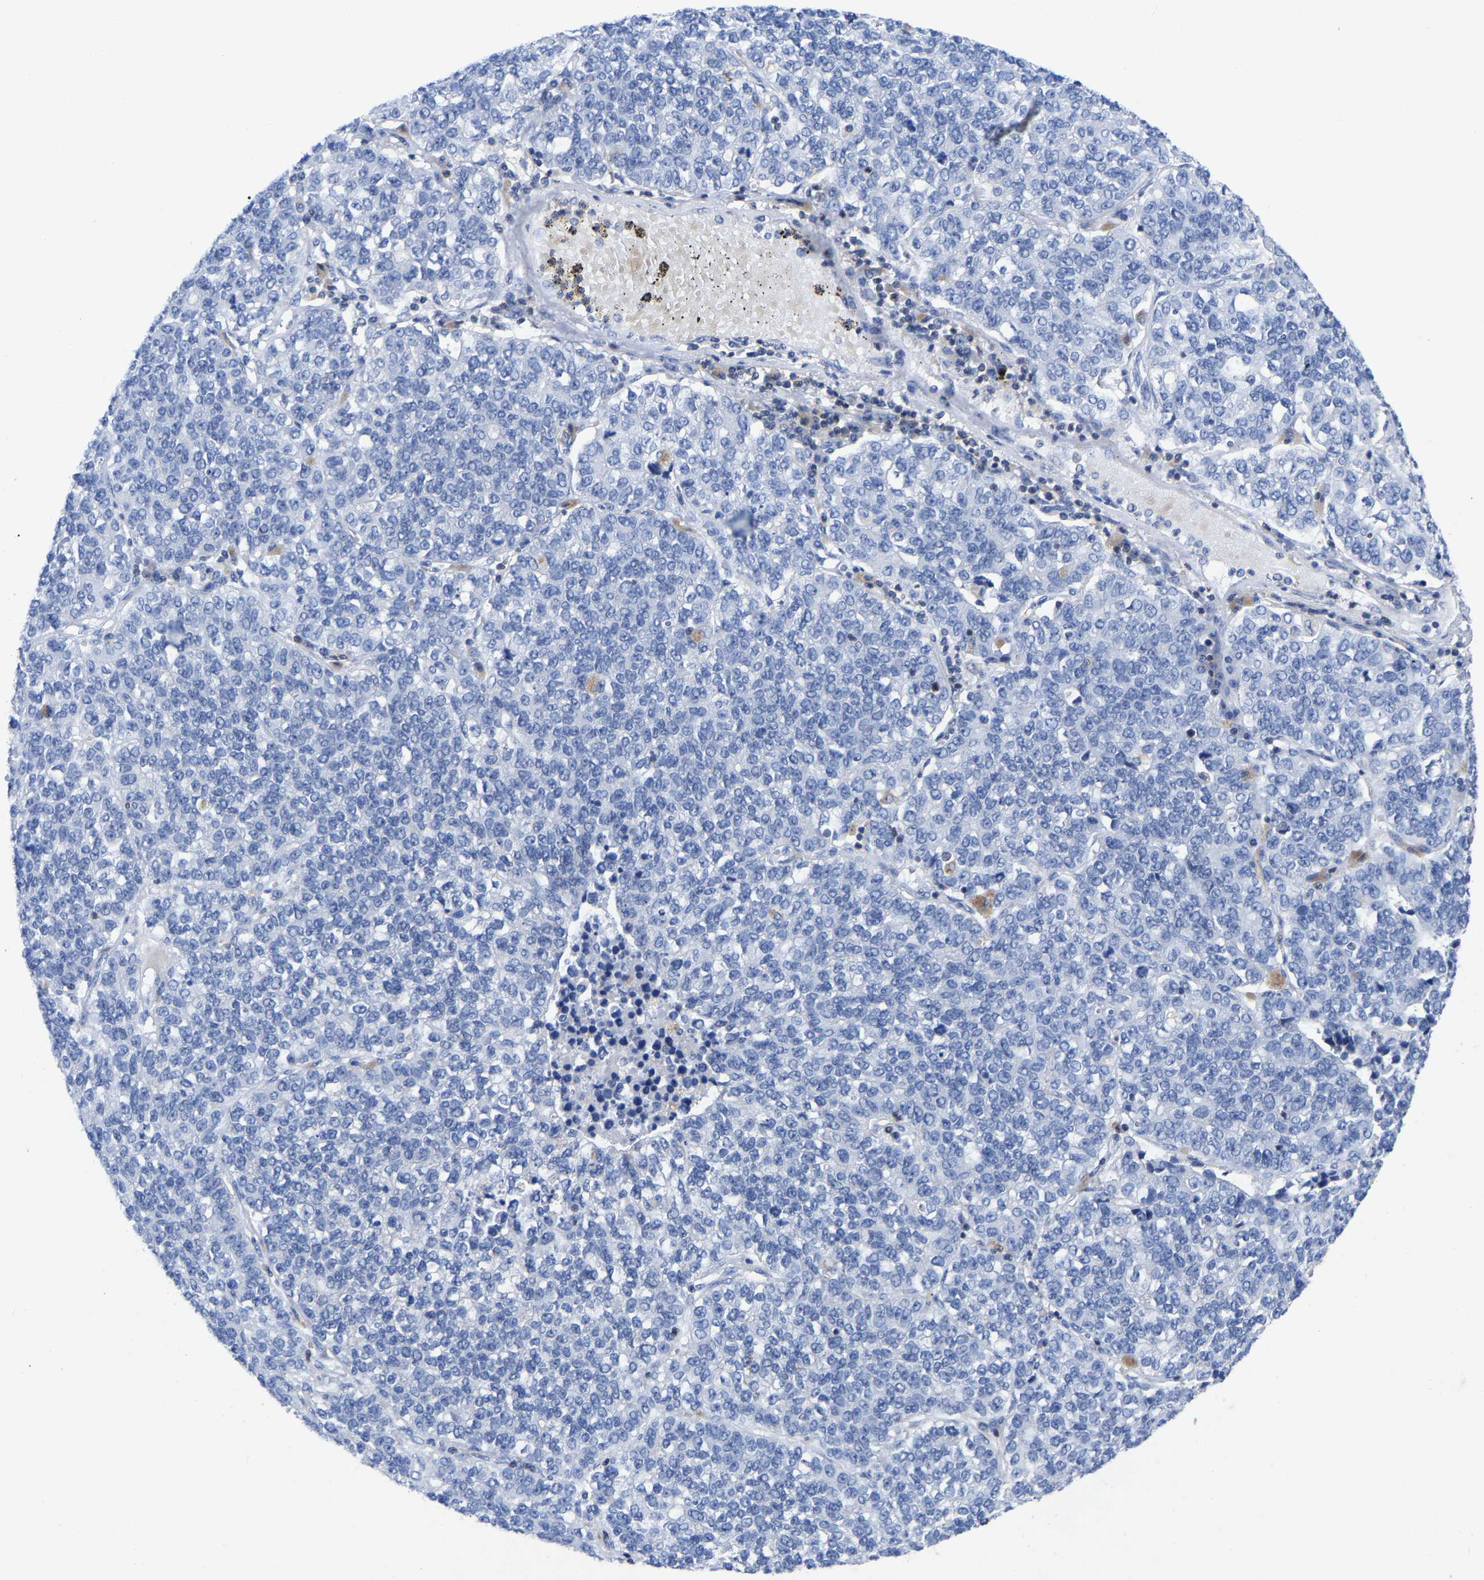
{"staining": {"intensity": "negative", "quantity": "none", "location": "none"}, "tissue": "lung cancer", "cell_type": "Tumor cells", "image_type": "cancer", "snomed": [{"axis": "morphology", "description": "Adenocarcinoma, NOS"}, {"axis": "topography", "description": "Lung"}], "caption": "Image shows no protein staining in tumor cells of lung adenocarcinoma tissue. The staining is performed using DAB brown chromogen with nuclei counter-stained in using hematoxylin.", "gene": "PTPN7", "patient": {"sex": "male", "age": 49}}